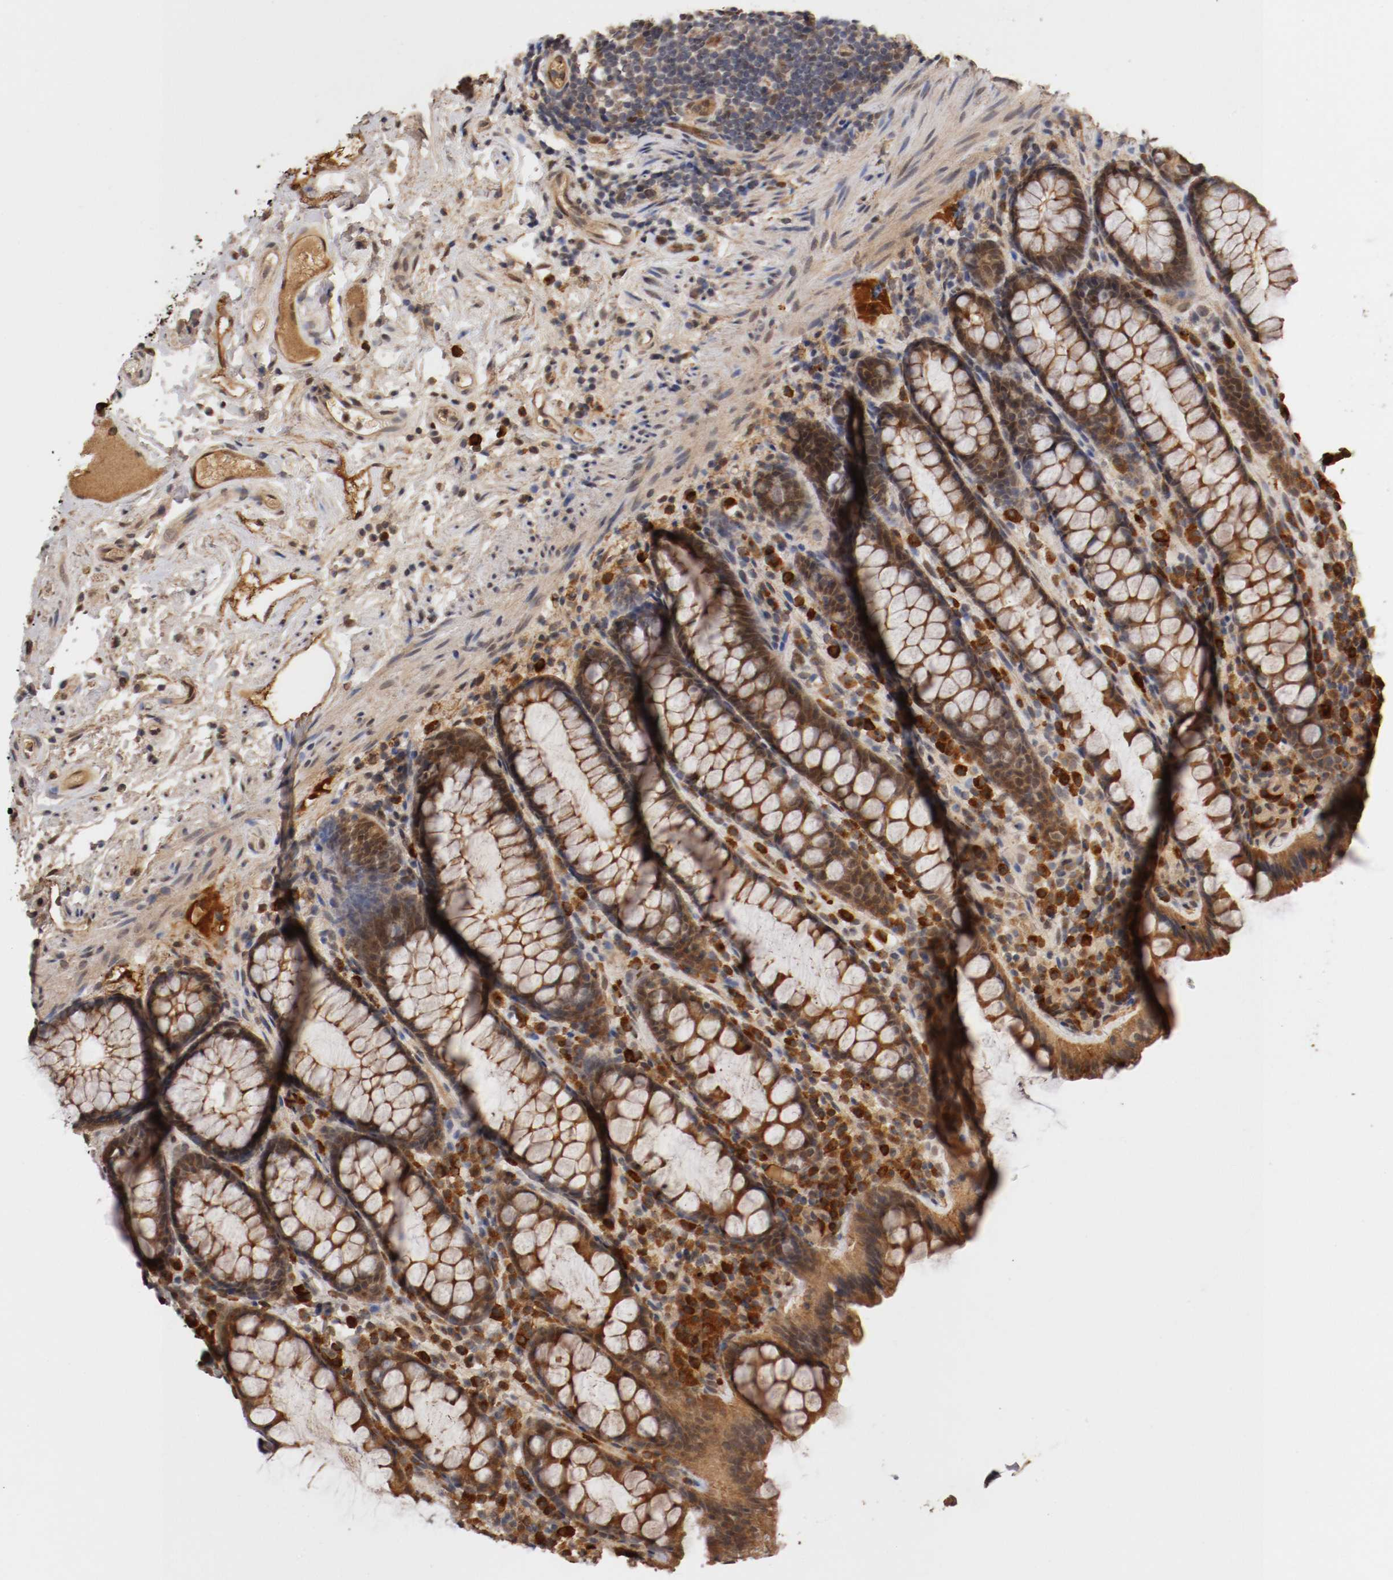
{"staining": {"intensity": "moderate", "quantity": ">75%", "location": "cytoplasmic/membranous,nuclear"}, "tissue": "rectum", "cell_type": "Glandular cells", "image_type": "normal", "snomed": [{"axis": "morphology", "description": "Normal tissue, NOS"}, {"axis": "topography", "description": "Rectum"}], "caption": "Protein expression analysis of normal rectum reveals moderate cytoplasmic/membranous,nuclear staining in approximately >75% of glandular cells. Nuclei are stained in blue.", "gene": "DNMT3B", "patient": {"sex": "male", "age": 92}}